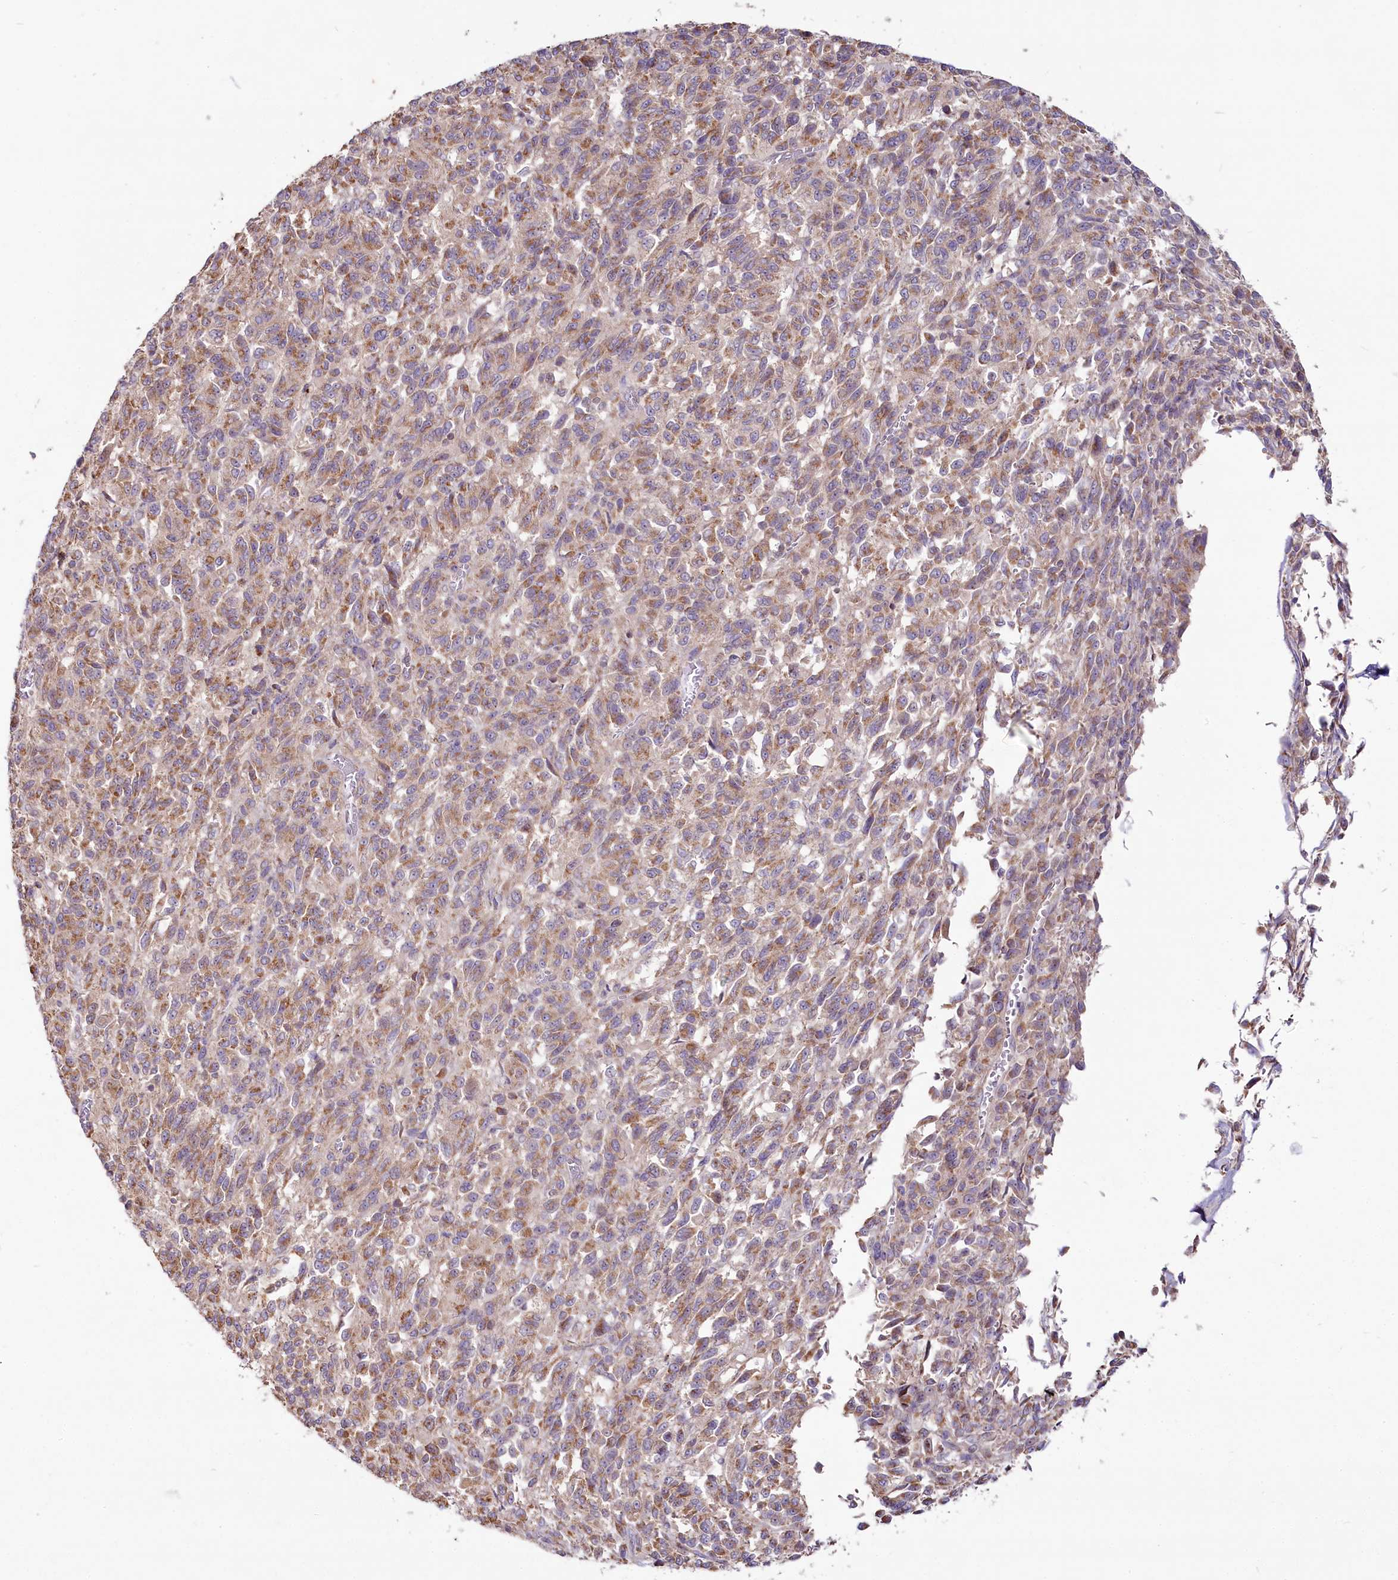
{"staining": {"intensity": "moderate", "quantity": ">75%", "location": "cytoplasmic/membranous"}, "tissue": "melanoma", "cell_type": "Tumor cells", "image_type": "cancer", "snomed": [{"axis": "morphology", "description": "Malignant melanoma, Metastatic site"}, {"axis": "topography", "description": "Lung"}], "caption": "A medium amount of moderate cytoplasmic/membranous staining is identified in about >75% of tumor cells in malignant melanoma (metastatic site) tissue.", "gene": "ACOX2", "patient": {"sex": "male", "age": 64}}